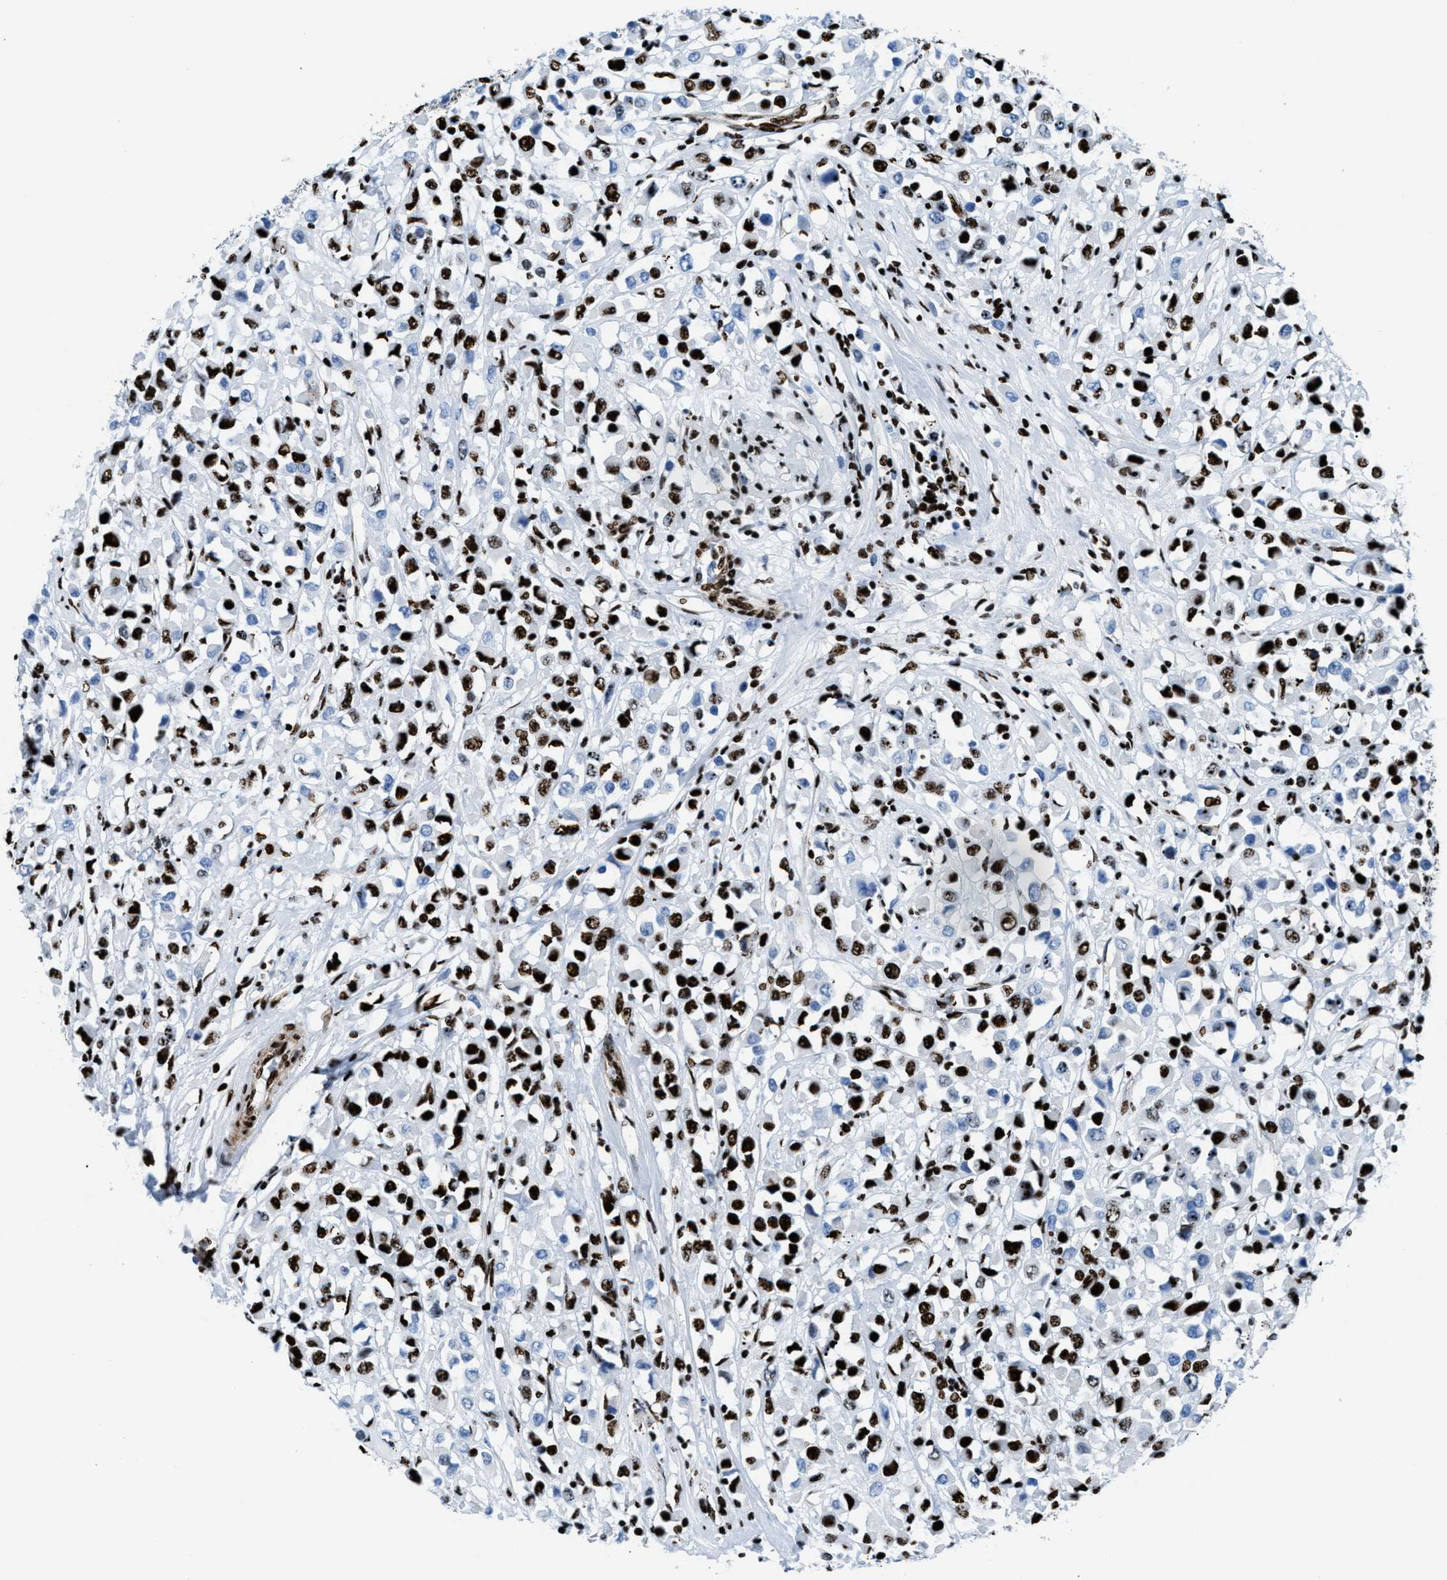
{"staining": {"intensity": "strong", "quantity": ">75%", "location": "nuclear"}, "tissue": "breast cancer", "cell_type": "Tumor cells", "image_type": "cancer", "snomed": [{"axis": "morphology", "description": "Duct carcinoma"}, {"axis": "topography", "description": "Breast"}], "caption": "Protein expression analysis of human breast cancer (invasive ductal carcinoma) reveals strong nuclear expression in approximately >75% of tumor cells. (Stains: DAB in brown, nuclei in blue, Microscopy: brightfield microscopy at high magnification).", "gene": "NONO", "patient": {"sex": "female", "age": 61}}